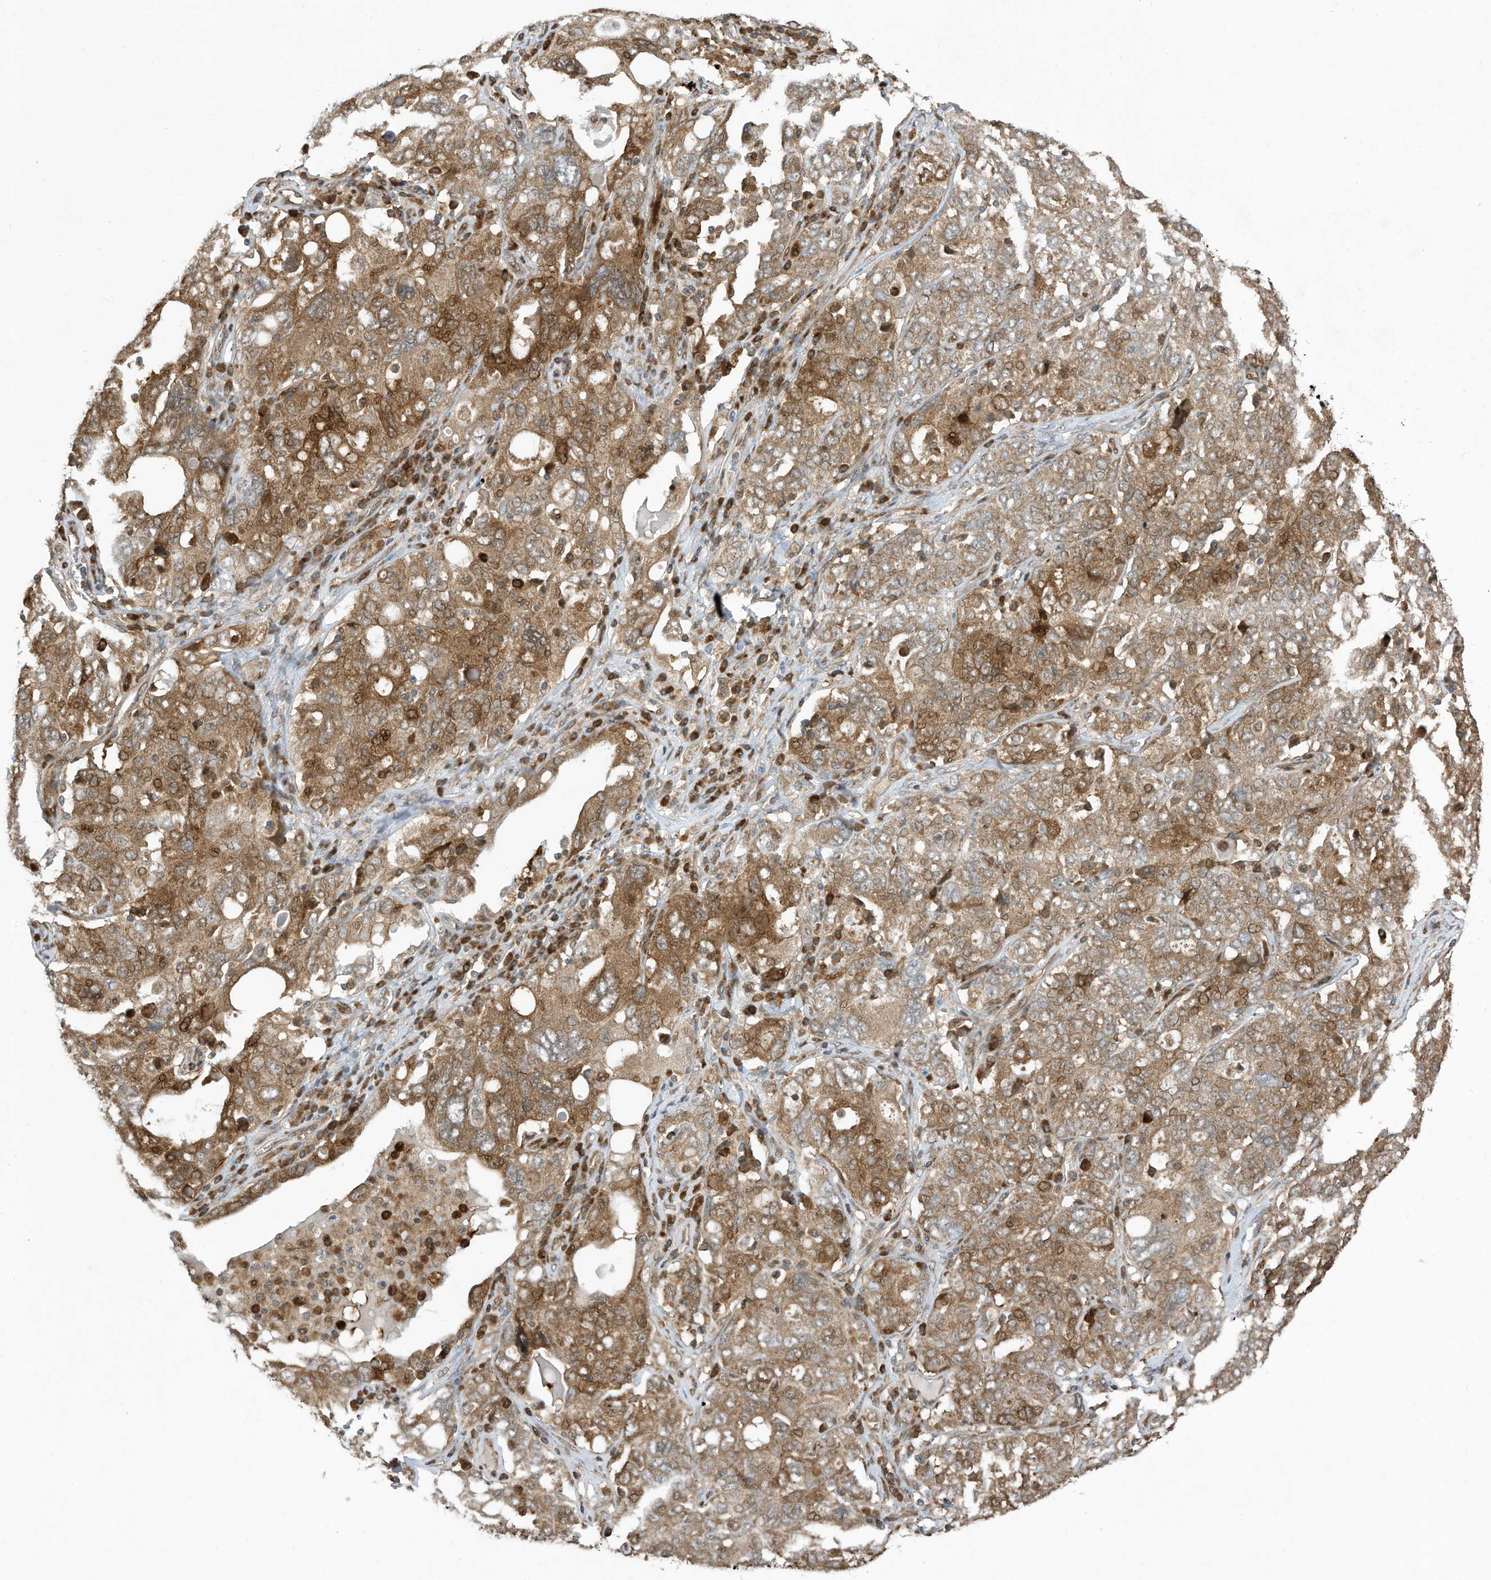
{"staining": {"intensity": "moderate", "quantity": ">75%", "location": "cytoplasmic/membranous"}, "tissue": "ovarian cancer", "cell_type": "Tumor cells", "image_type": "cancer", "snomed": [{"axis": "morphology", "description": "Carcinoma, endometroid"}, {"axis": "topography", "description": "Ovary"}], "caption": "High-power microscopy captured an immunohistochemistry (IHC) photomicrograph of ovarian endometroid carcinoma, revealing moderate cytoplasmic/membranous staining in approximately >75% of tumor cells.", "gene": "USE1", "patient": {"sex": "female", "age": 62}}